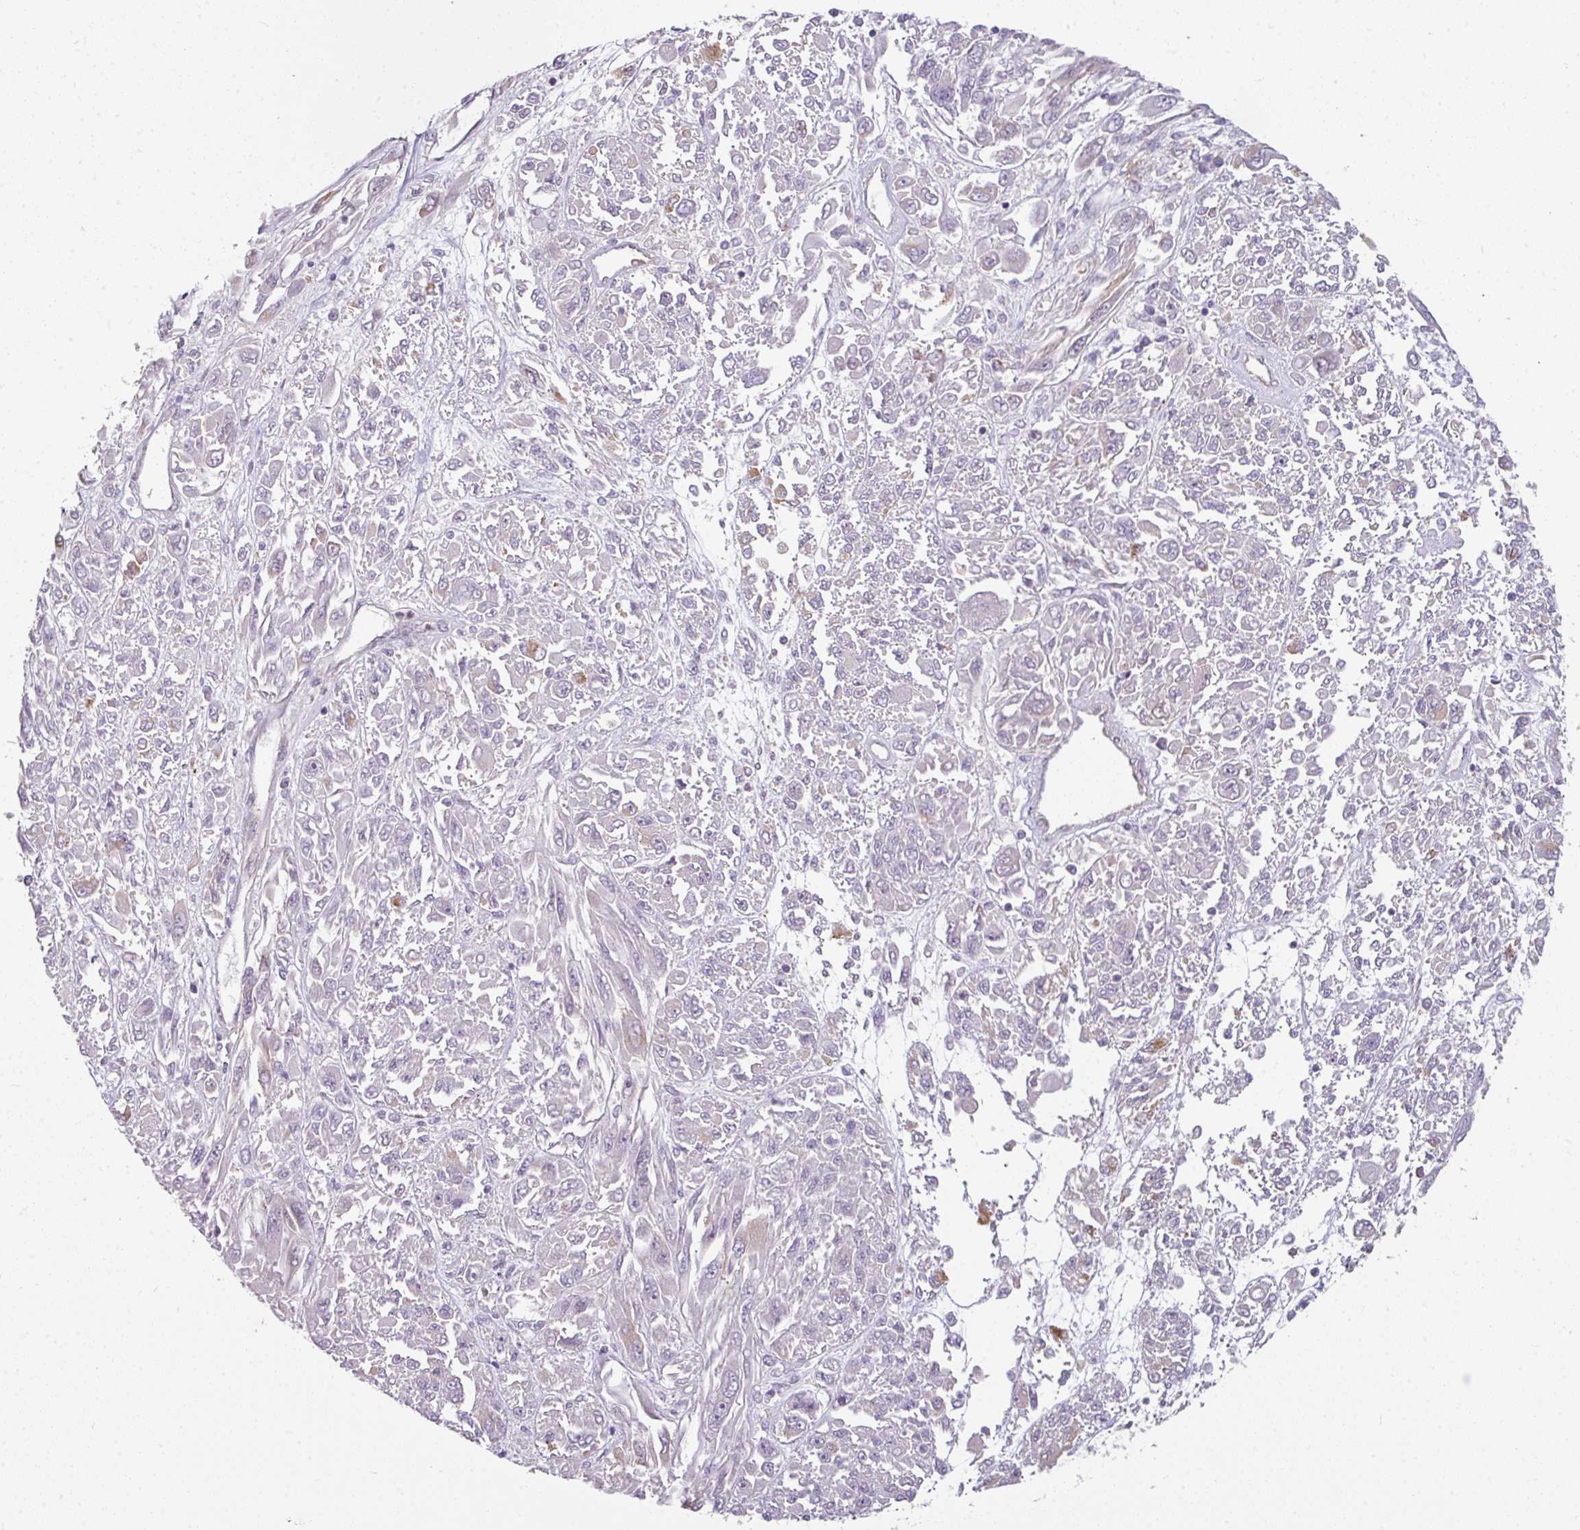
{"staining": {"intensity": "negative", "quantity": "none", "location": "none"}, "tissue": "melanoma", "cell_type": "Tumor cells", "image_type": "cancer", "snomed": [{"axis": "morphology", "description": "Malignant melanoma, NOS"}, {"axis": "topography", "description": "Skin"}], "caption": "The image exhibits no significant staining in tumor cells of malignant melanoma.", "gene": "C19orf33", "patient": {"sex": "female", "age": 91}}